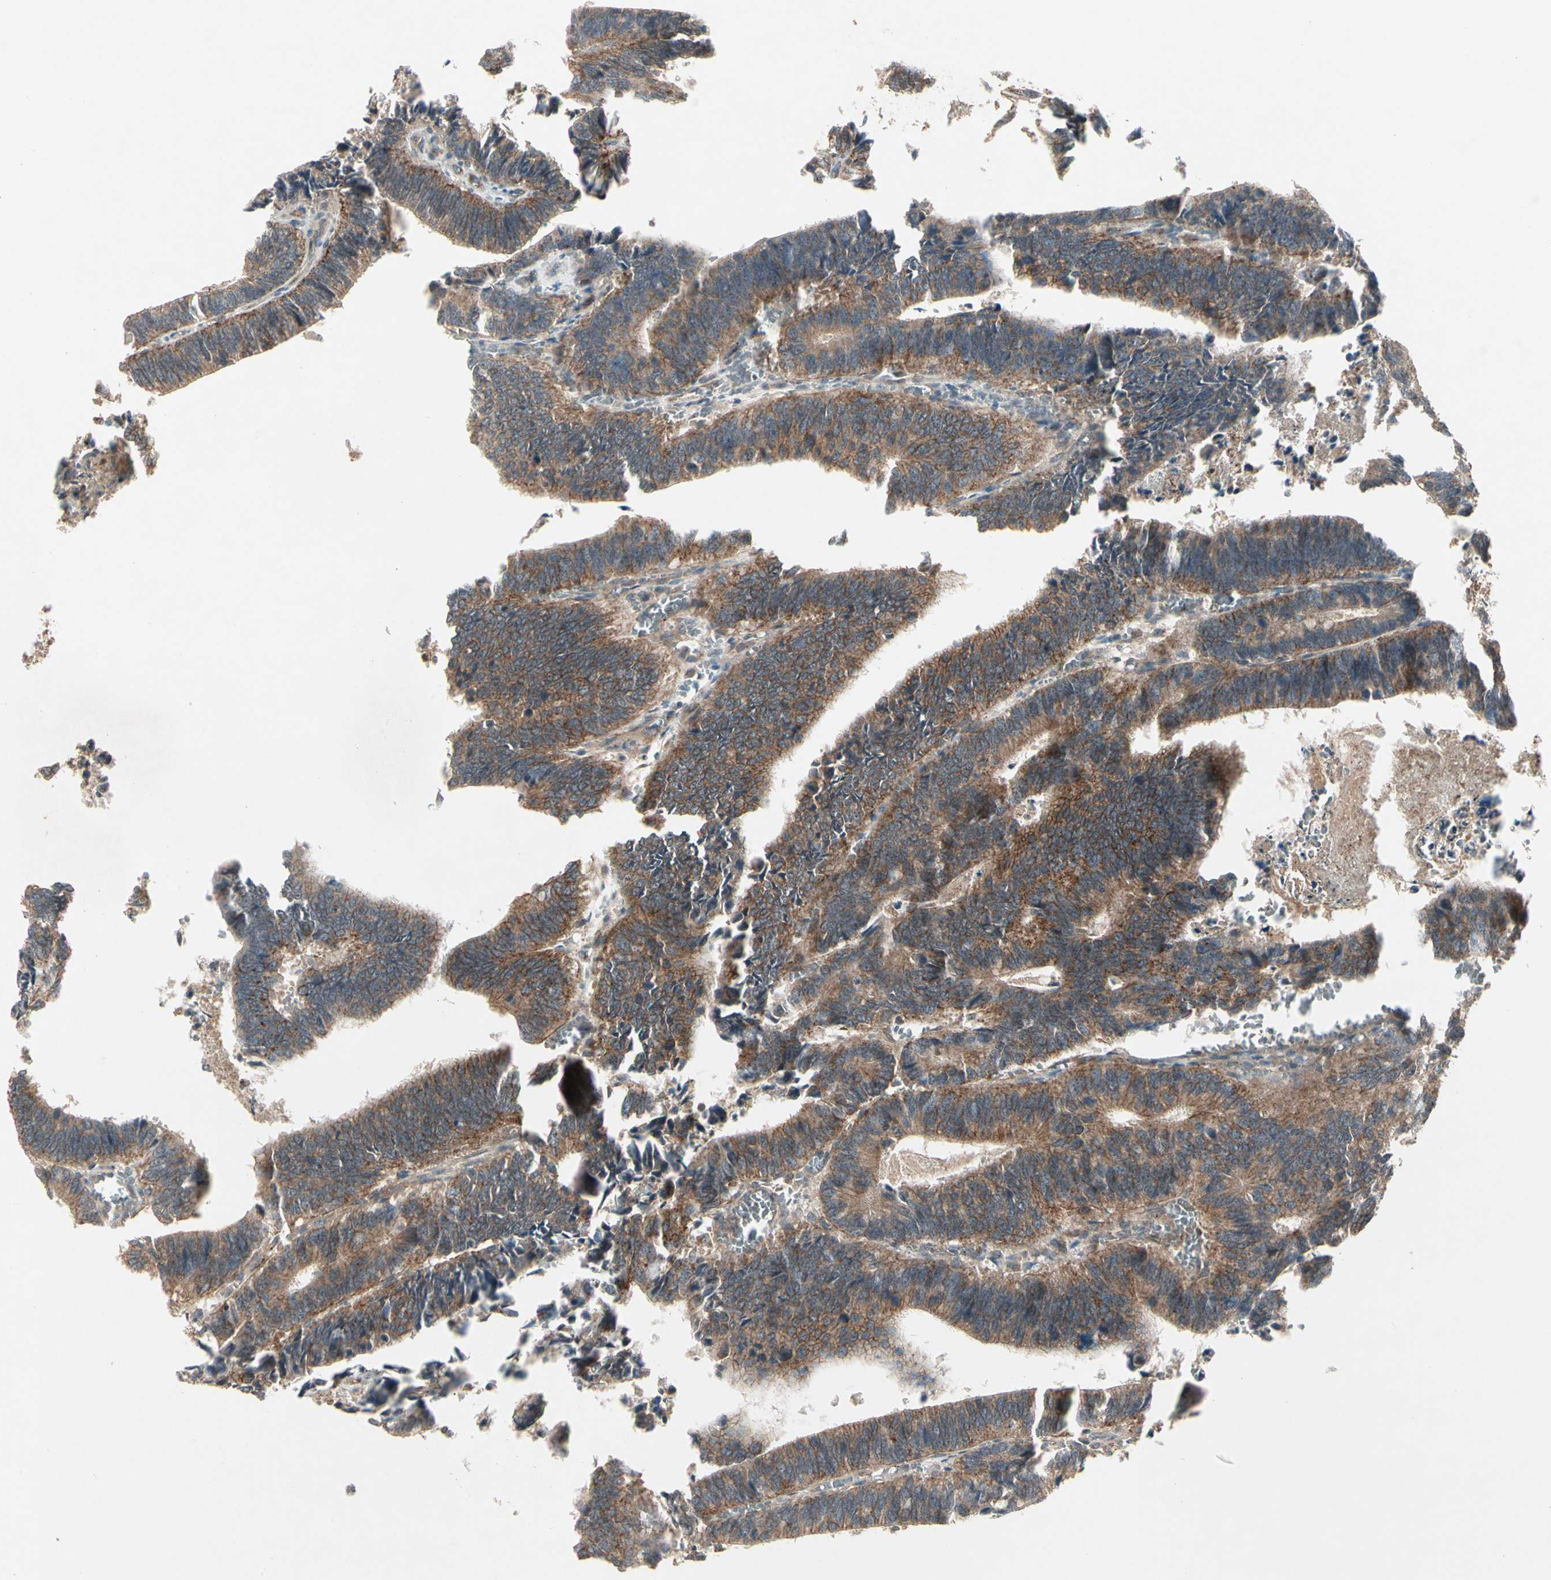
{"staining": {"intensity": "strong", "quantity": ">75%", "location": "cytoplasmic/membranous"}, "tissue": "colorectal cancer", "cell_type": "Tumor cells", "image_type": "cancer", "snomed": [{"axis": "morphology", "description": "Adenocarcinoma, NOS"}, {"axis": "topography", "description": "Colon"}], "caption": "Colorectal cancer tissue demonstrates strong cytoplasmic/membranous positivity in approximately >75% of tumor cells, visualized by immunohistochemistry.", "gene": "FLOT1", "patient": {"sex": "male", "age": 72}}